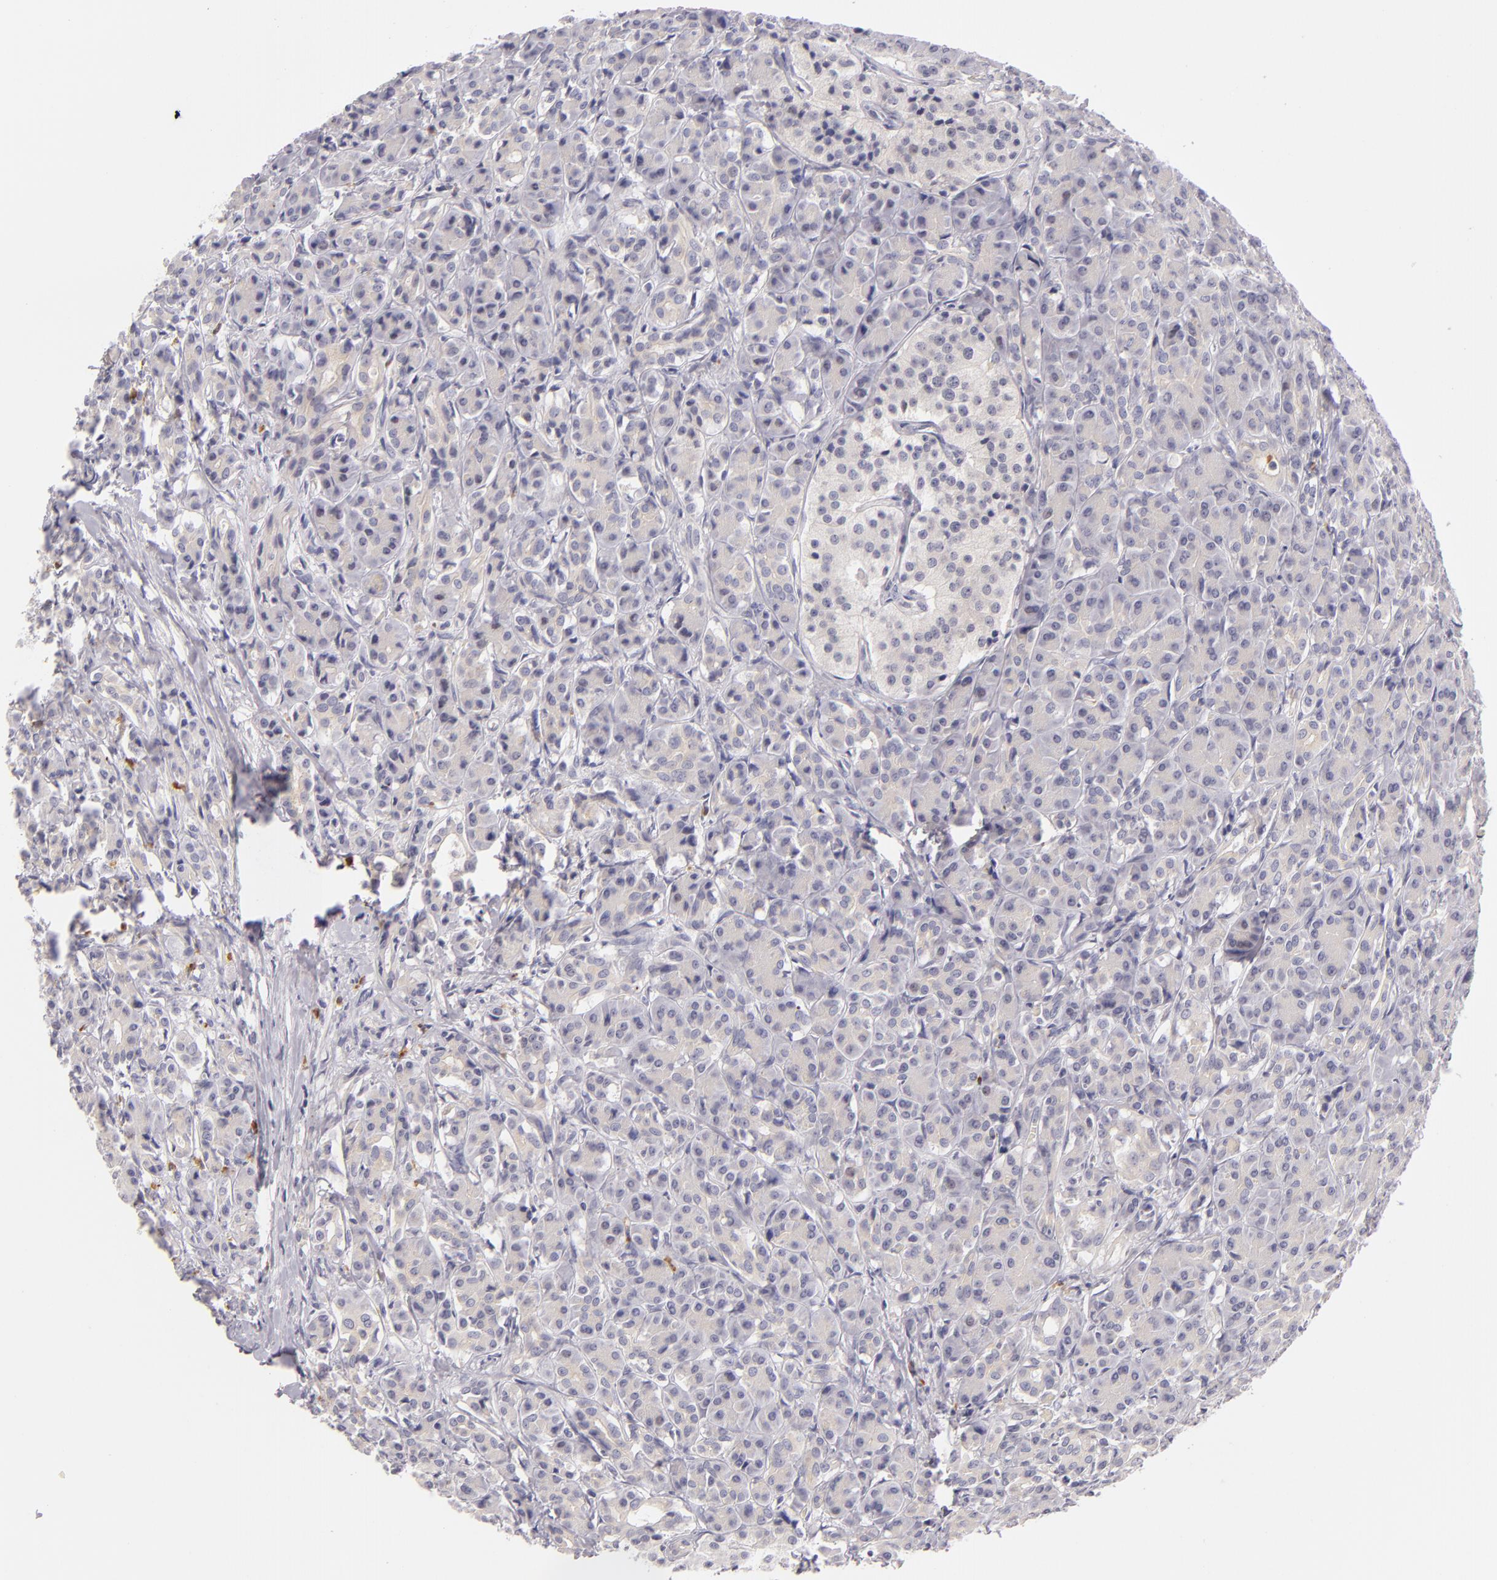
{"staining": {"intensity": "negative", "quantity": "none", "location": "none"}, "tissue": "pancreas", "cell_type": "Exocrine glandular cells", "image_type": "normal", "snomed": [{"axis": "morphology", "description": "Normal tissue, NOS"}, {"axis": "topography", "description": "Lymph node"}, {"axis": "topography", "description": "Pancreas"}], "caption": "The IHC photomicrograph has no significant positivity in exocrine glandular cells of pancreas.", "gene": "FAM181A", "patient": {"sex": "male", "age": 59}}